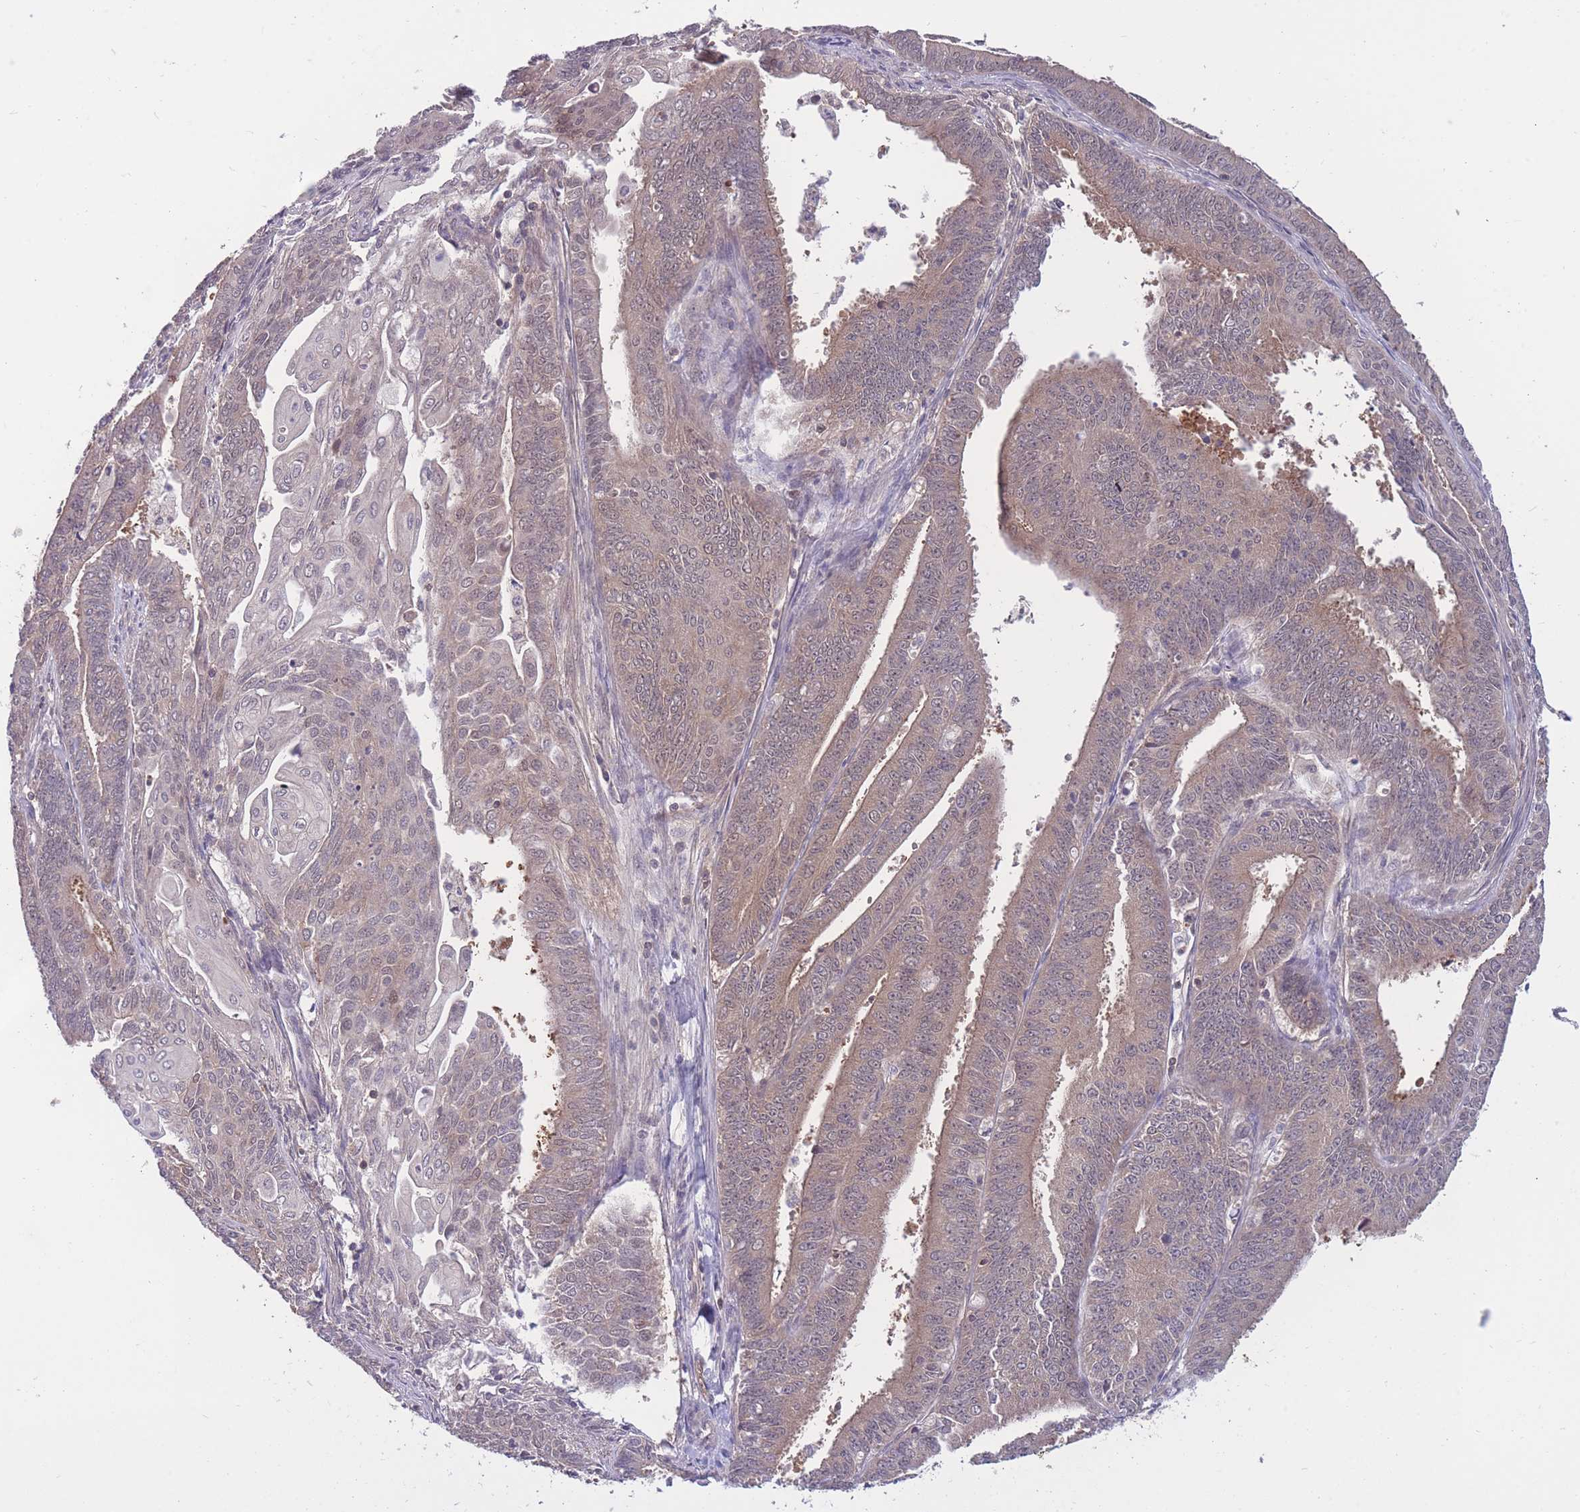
{"staining": {"intensity": "weak", "quantity": "25%-75%", "location": "cytoplasmic/membranous"}, "tissue": "endometrial cancer", "cell_type": "Tumor cells", "image_type": "cancer", "snomed": [{"axis": "morphology", "description": "Adenocarcinoma, NOS"}, {"axis": "topography", "description": "Endometrium"}], "caption": "Adenocarcinoma (endometrial) tissue demonstrates weak cytoplasmic/membranous positivity in approximately 25%-75% of tumor cells The staining was performed using DAB to visualize the protein expression in brown, while the nuclei were stained in blue with hematoxylin (Magnification: 20x).", "gene": "UBE2N", "patient": {"sex": "female", "age": 73}}